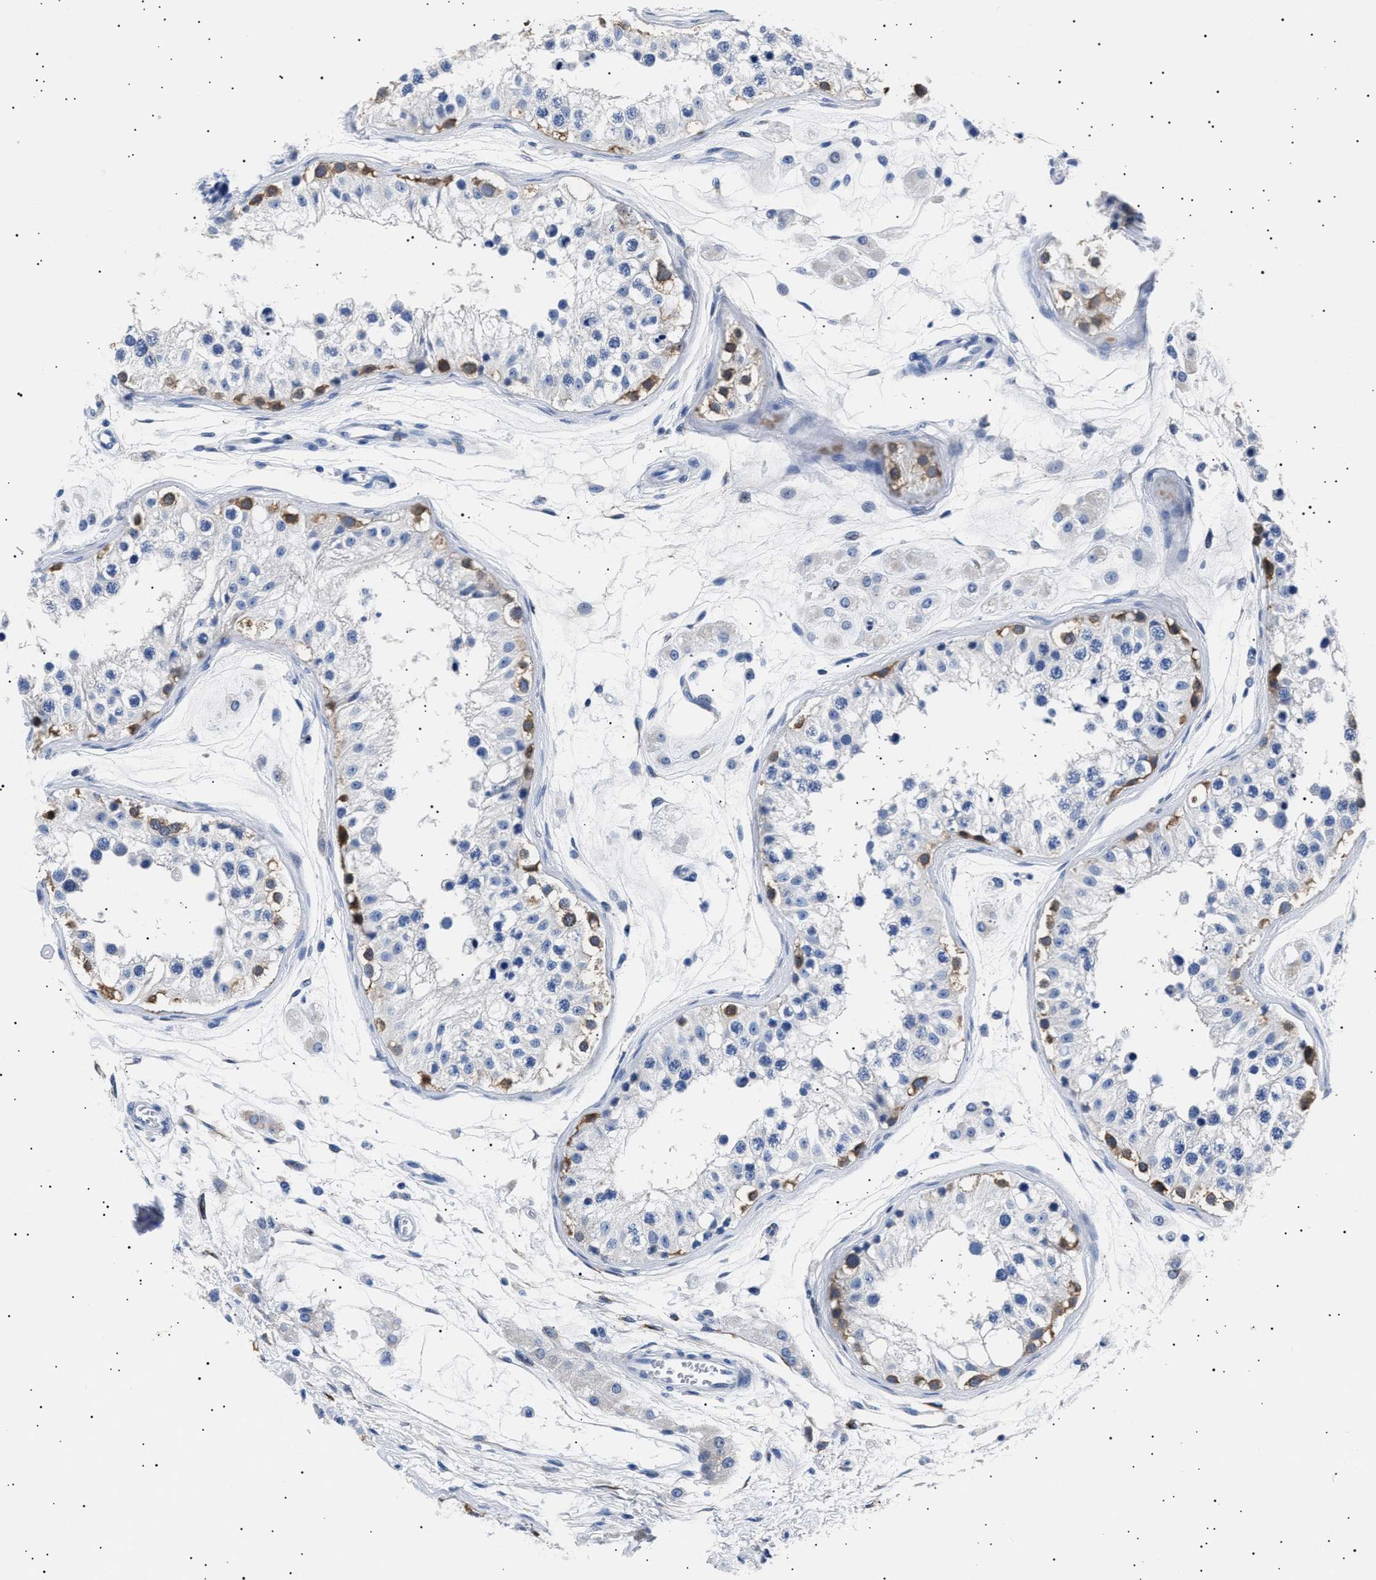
{"staining": {"intensity": "strong", "quantity": "<25%", "location": "cytoplasmic/membranous,nuclear"}, "tissue": "testis", "cell_type": "Cells in seminiferous ducts", "image_type": "normal", "snomed": [{"axis": "morphology", "description": "Normal tissue, NOS"}, {"axis": "morphology", "description": "Adenocarcinoma, metastatic, NOS"}, {"axis": "topography", "description": "Testis"}], "caption": "Immunohistochemistry (IHC) staining of benign testis, which demonstrates medium levels of strong cytoplasmic/membranous,nuclear positivity in approximately <25% of cells in seminiferous ducts indicating strong cytoplasmic/membranous,nuclear protein positivity. The staining was performed using DAB (3,3'-diaminobenzidine) (brown) for protein detection and nuclei were counterstained in hematoxylin (blue).", "gene": "HEMGN", "patient": {"sex": "male", "age": 26}}